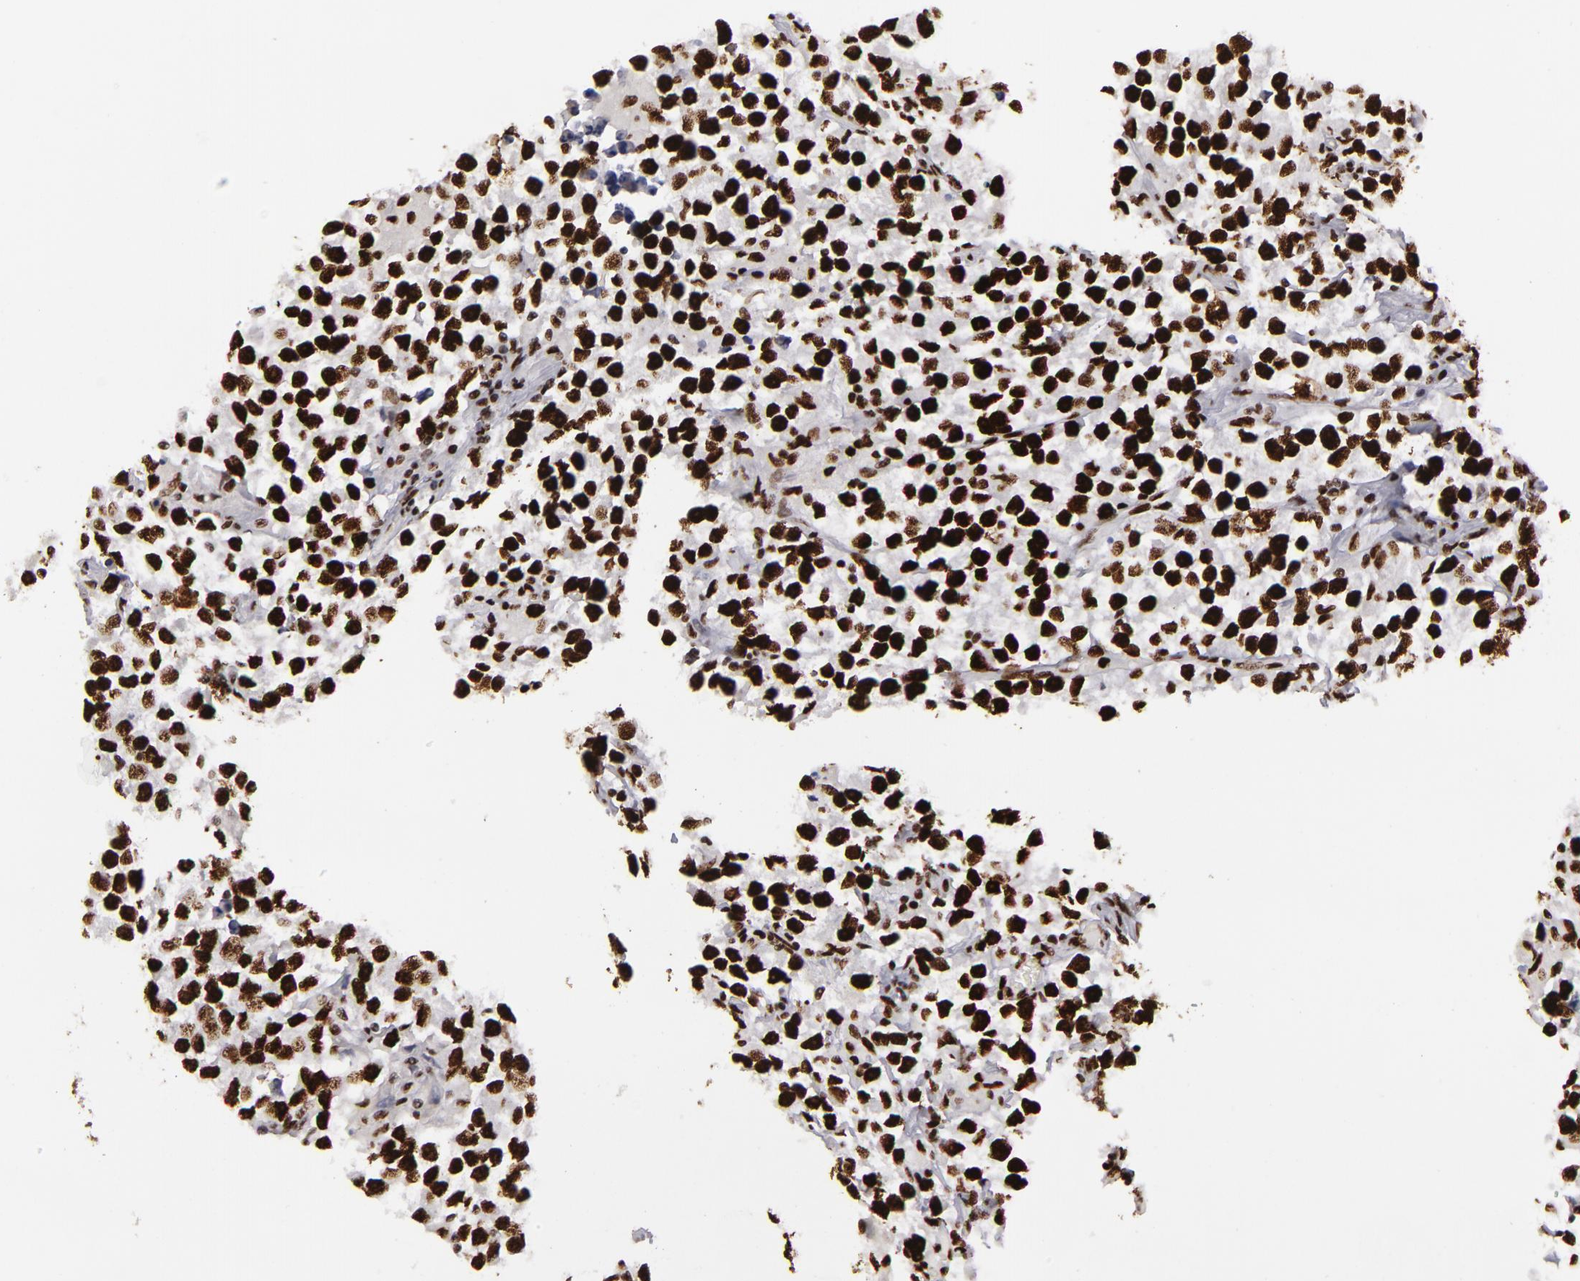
{"staining": {"intensity": "strong", "quantity": ">75%", "location": "nuclear"}, "tissue": "testis cancer", "cell_type": "Tumor cells", "image_type": "cancer", "snomed": [{"axis": "morphology", "description": "Seminoma, NOS"}, {"axis": "topography", "description": "Testis"}], "caption": "Human testis seminoma stained for a protein (brown) shows strong nuclear positive staining in about >75% of tumor cells.", "gene": "SAFB", "patient": {"sex": "male", "age": 33}}